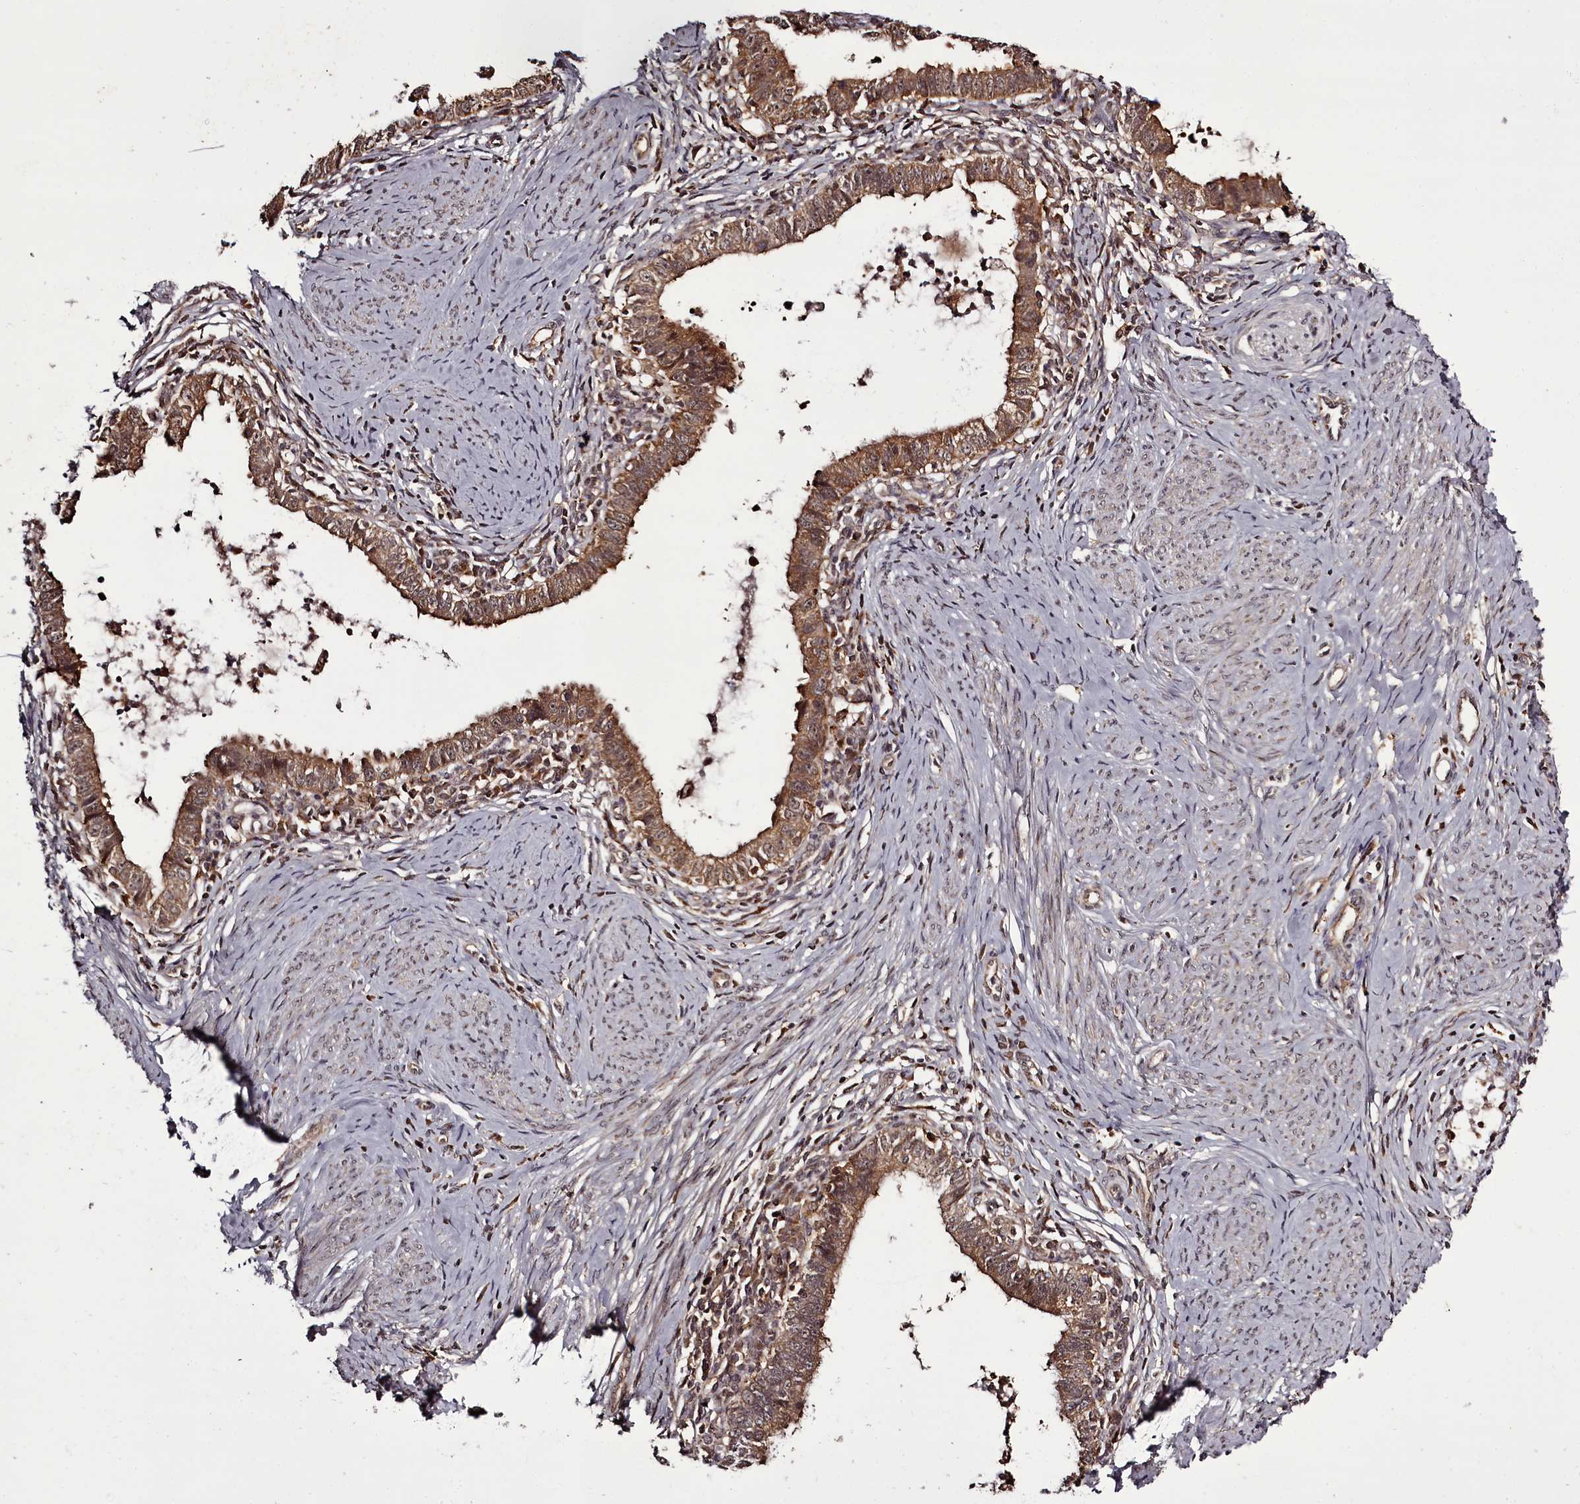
{"staining": {"intensity": "moderate", "quantity": ">75%", "location": "cytoplasmic/membranous"}, "tissue": "cervical cancer", "cell_type": "Tumor cells", "image_type": "cancer", "snomed": [{"axis": "morphology", "description": "Adenocarcinoma, NOS"}, {"axis": "topography", "description": "Cervix"}], "caption": "This is a micrograph of immunohistochemistry staining of adenocarcinoma (cervical), which shows moderate staining in the cytoplasmic/membranous of tumor cells.", "gene": "PCBP2", "patient": {"sex": "female", "age": 36}}